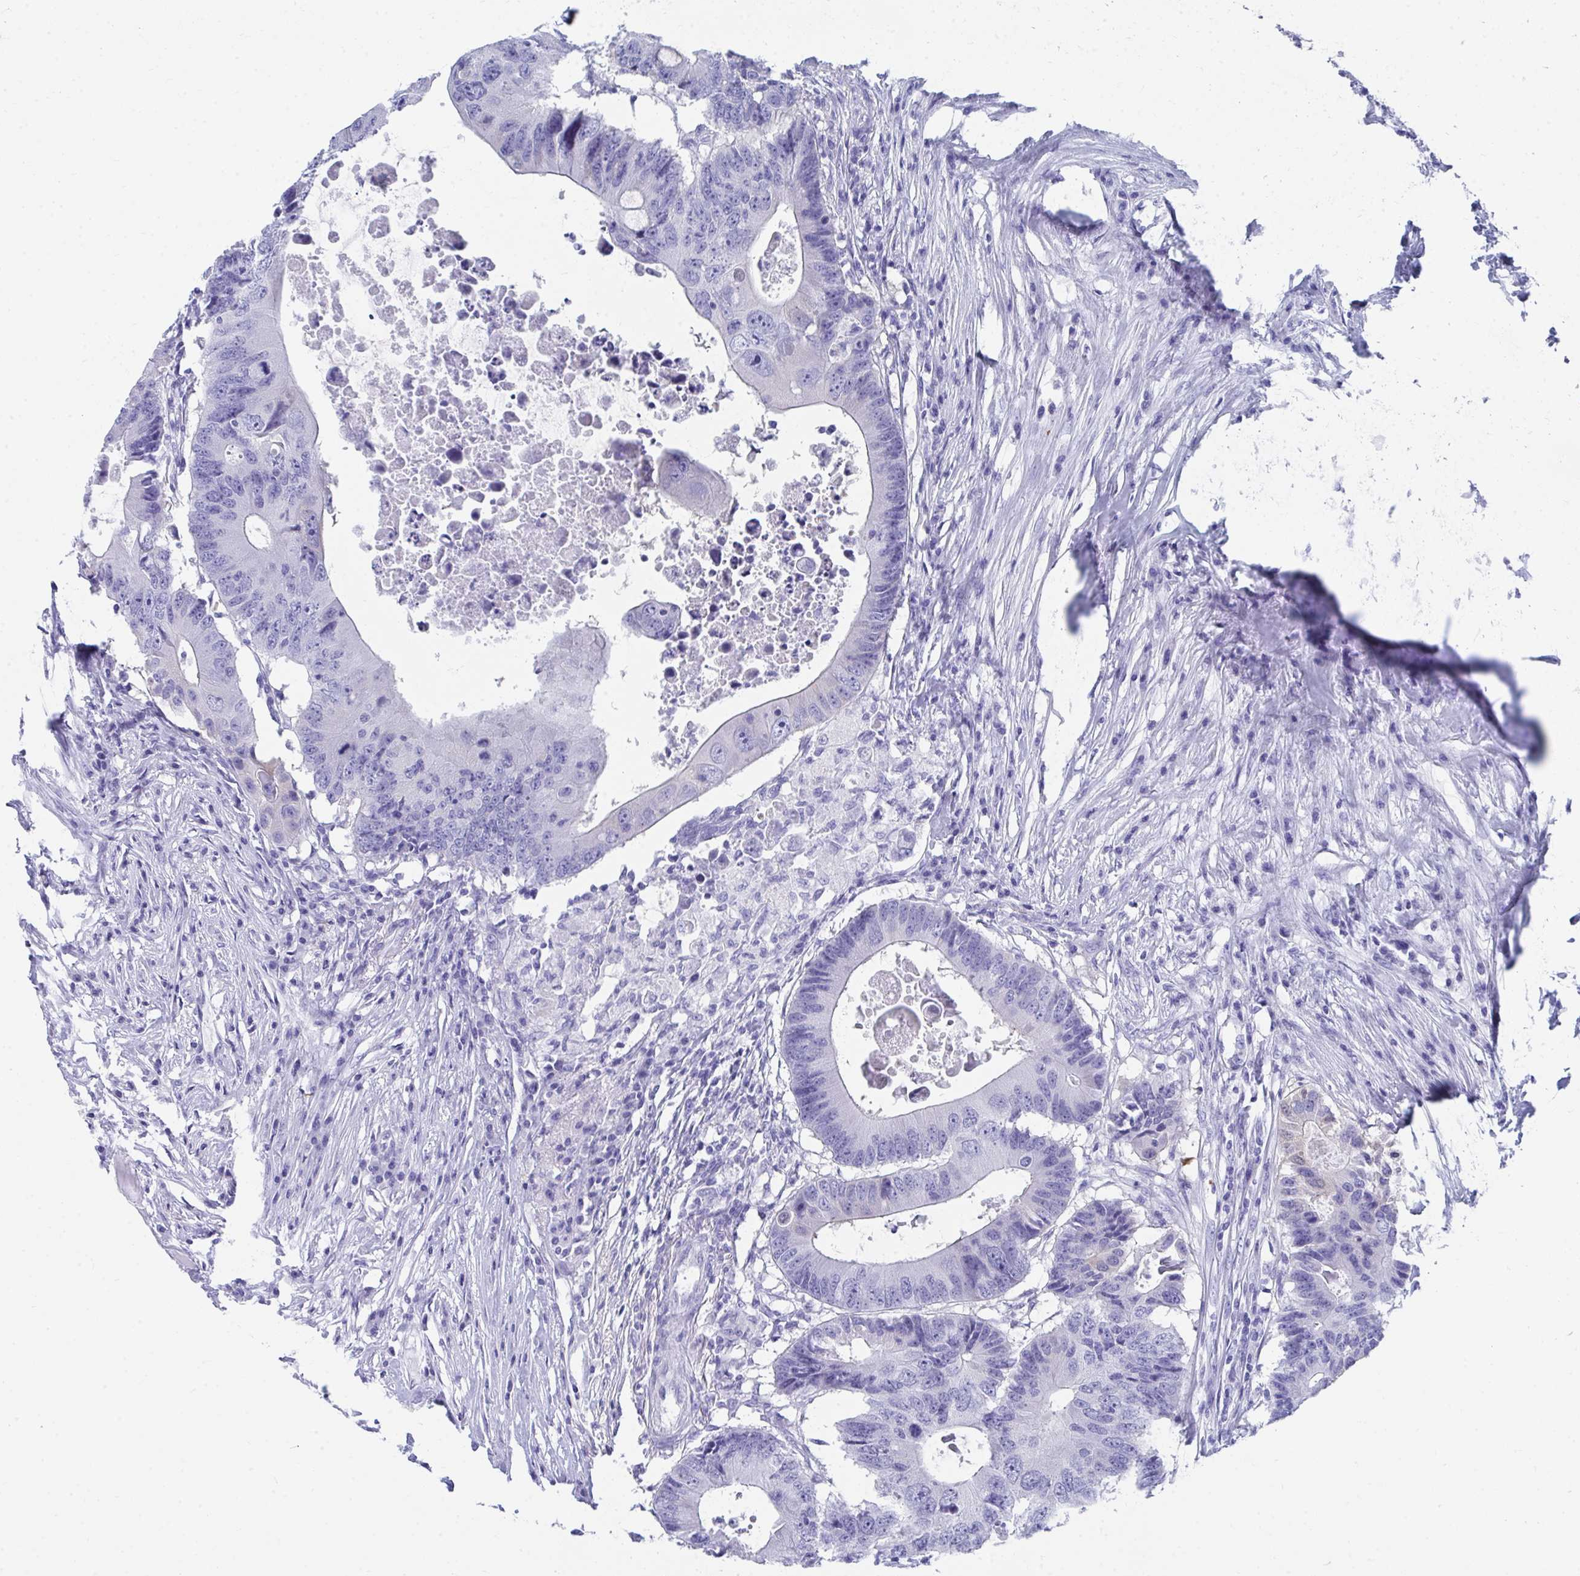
{"staining": {"intensity": "negative", "quantity": "none", "location": "none"}, "tissue": "colorectal cancer", "cell_type": "Tumor cells", "image_type": "cancer", "snomed": [{"axis": "morphology", "description": "Adenocarcinoma, NOS"}, {"axis": "topography", "description": "Colon"}], "caption": "The IHC histopathology image has no significant expression in tumor cells of adenocarcinoma (colorectal) tissue. (DAB (3,3'-diaminobenzidine) immunohistochemistry visualized using brightfield microscopy, high magnification).", "gene": "HGD", "patient": {"sex": "male", "age": 71}}